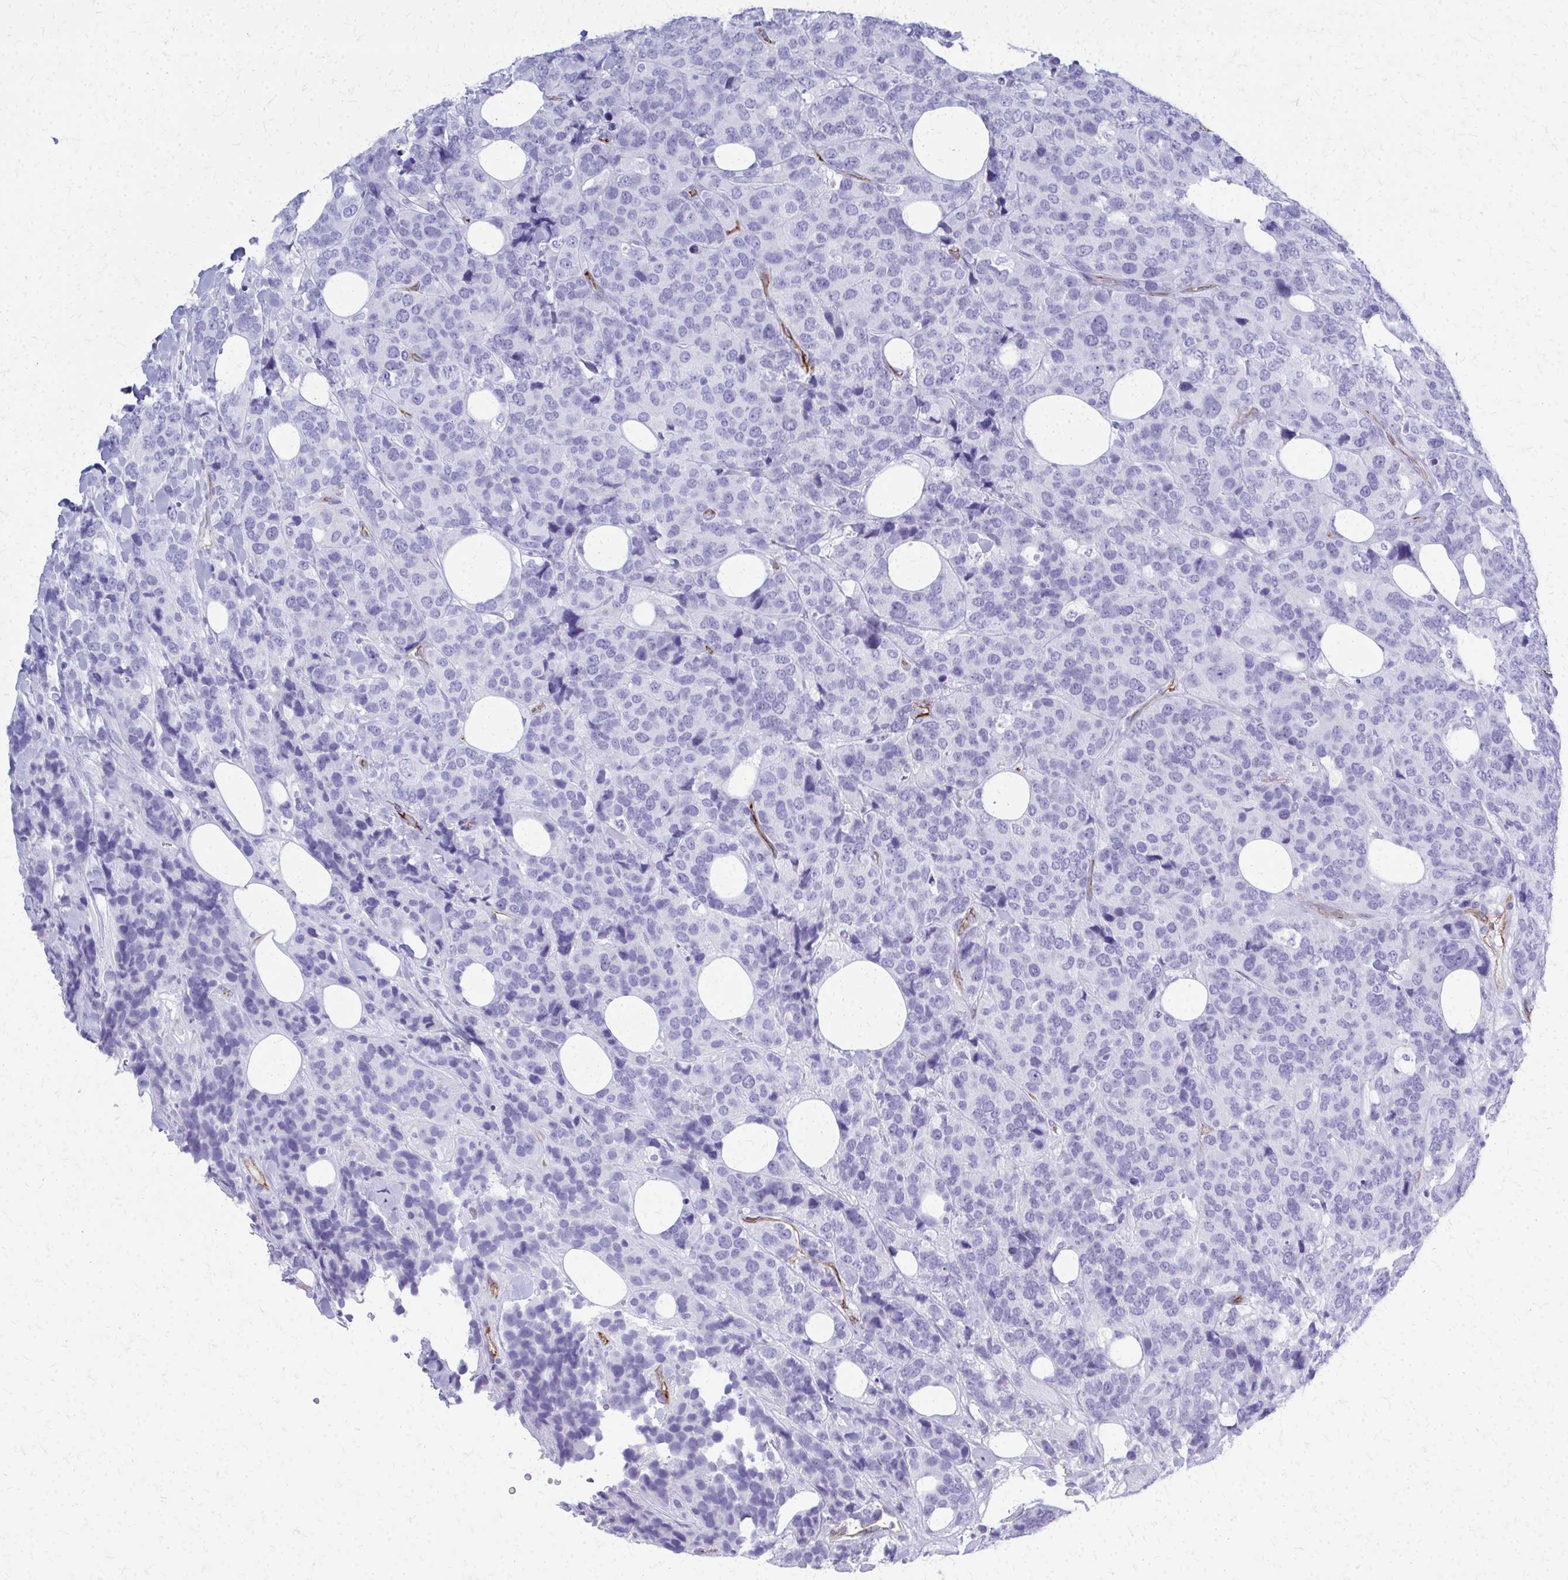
{"staining": {"intensity": "negative", "quantity": "none", "location": "none"}, "tissue": "breast cancer", "cell_type": "Tumor cells", "image_type": "cancer", "snomed": [{"axis": "morphology", "description": "Lobular carcinoma"}, {"axis": "topography", "description": "Breast"}], "caption": "IHC histopathology image of neoplastic tissue: lobular carcinoma (breast) stained with DAB (3,3'-diaminobenzidine) demonstrates no significant protein staining in tumor cells.", "gene": "TPSG1", "patient": {"sex": "female", "age": 59}}